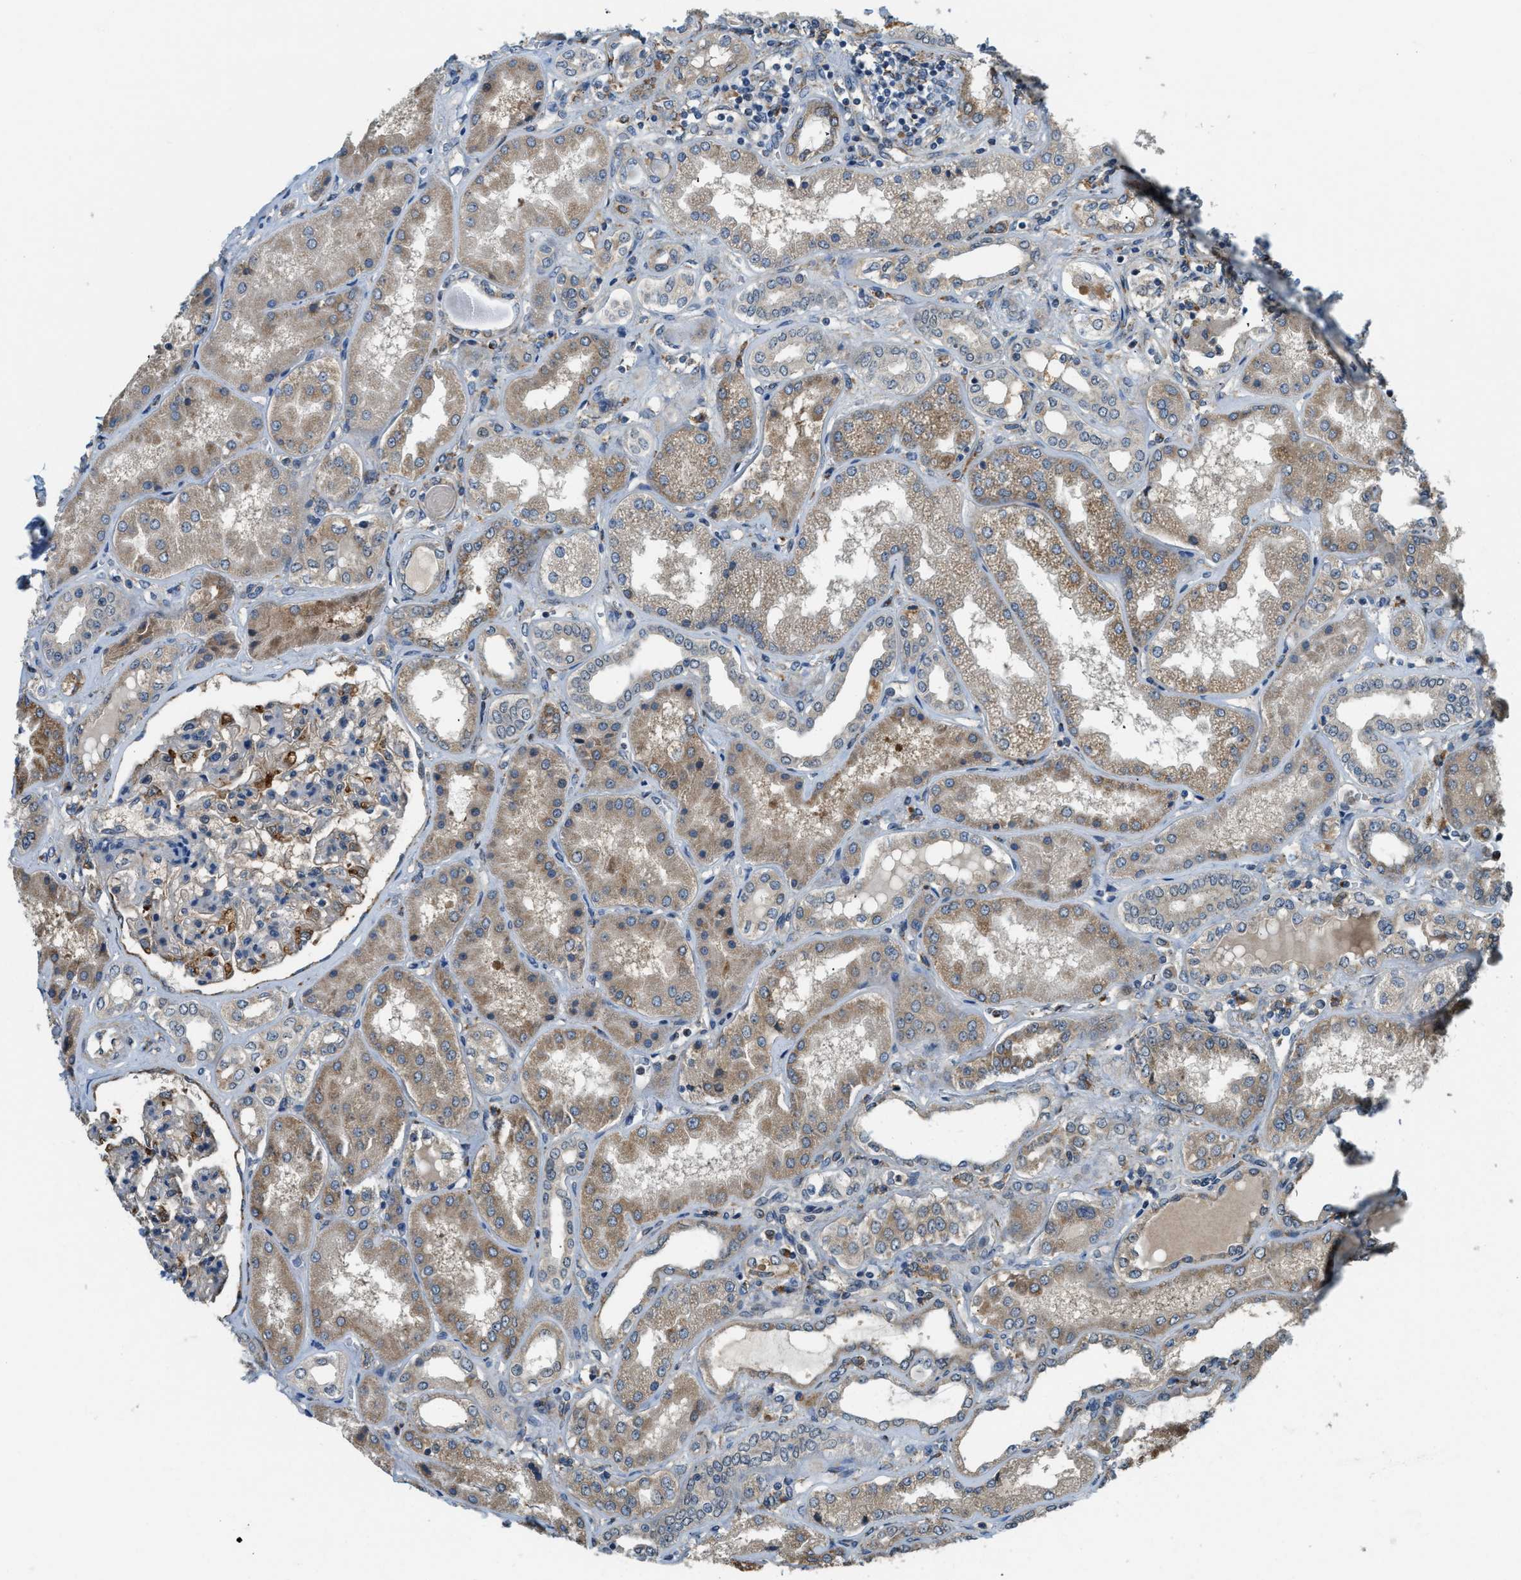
{"staining": {"intensity": "moderate", "quantity": ">75%", "location": "cytoplasmic/membranous"}, "tissue": "kidney", "cell_type": "Cells in glomeruli", "image_type": "normal", "snomed": [{"axis": "morphology", "description": "Normal tissue, NOS"}, {"axis": "topography", "description": "Kidney"}], "caption": "Immunohistochemical staining of benign human kidney shows >75% levels of moderate cytoplasmic/membranous protein positivity in approximately >75% of cells in glomeruli. (IHC, brightfield microscopy, high magnification).", "gene": "STARD3NL", "patient": {"sex": "female", "age": 56}}